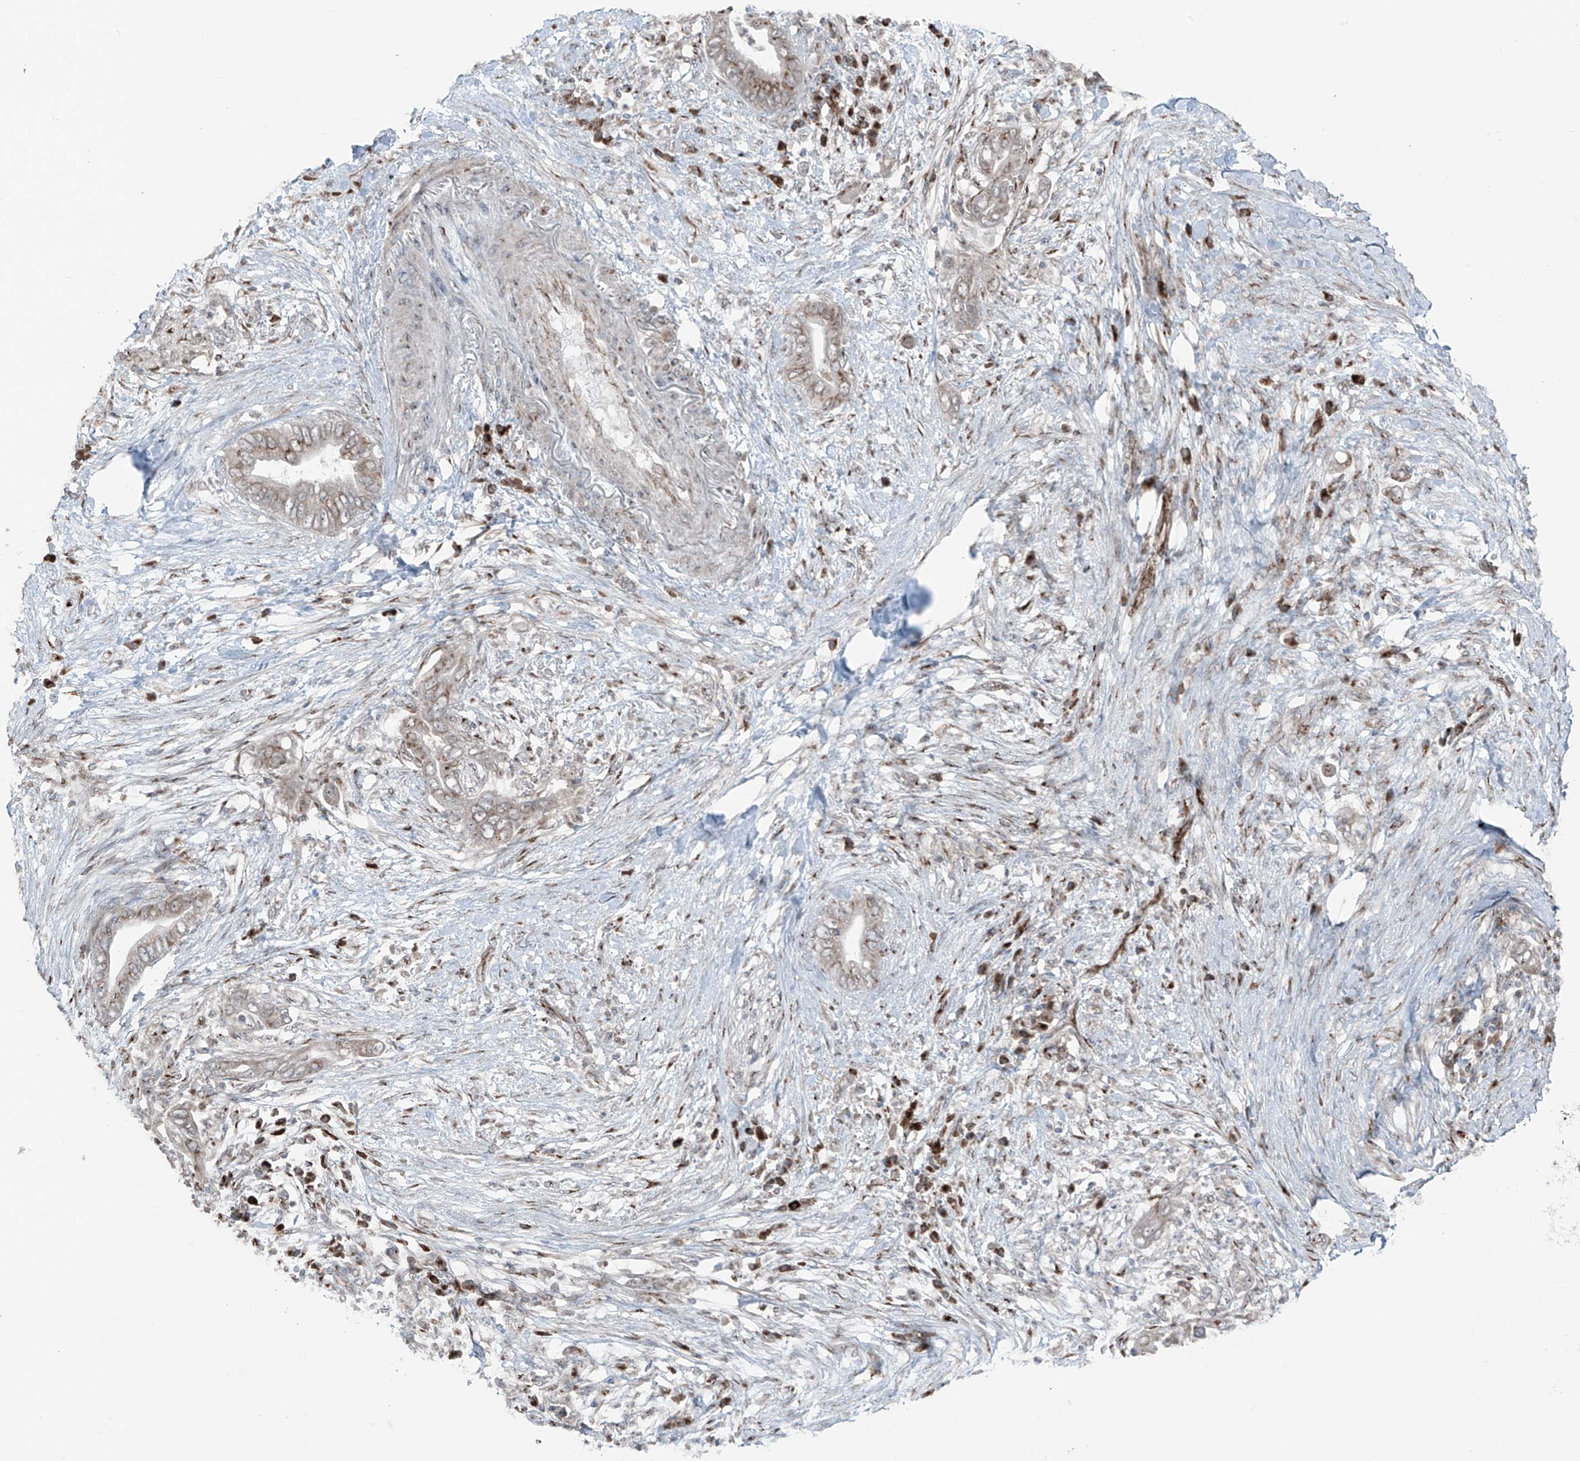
{"staining": {"intensity": "weak", "quantity": ">75%", "location": "cytoplasmic/membranous"}, "tissue": "pancreatic cancer", "cell_type": "Tumor cells", "image_type": "cancer", "snomed": [{"axis": "morphology", "description": "Adenocarcinoma, NOS"}, {"axis": "topography", "description": "Pancreas"}], "caption": "This micrograph shows immunohistochemistry staining of pancreatic adenocarcinoma, with low weak cytoplasmic/membranous staining in approximately >75% of tumor cells.", "gene": "ERLEC1", "patient": {"sex": "male", "age": 75}}